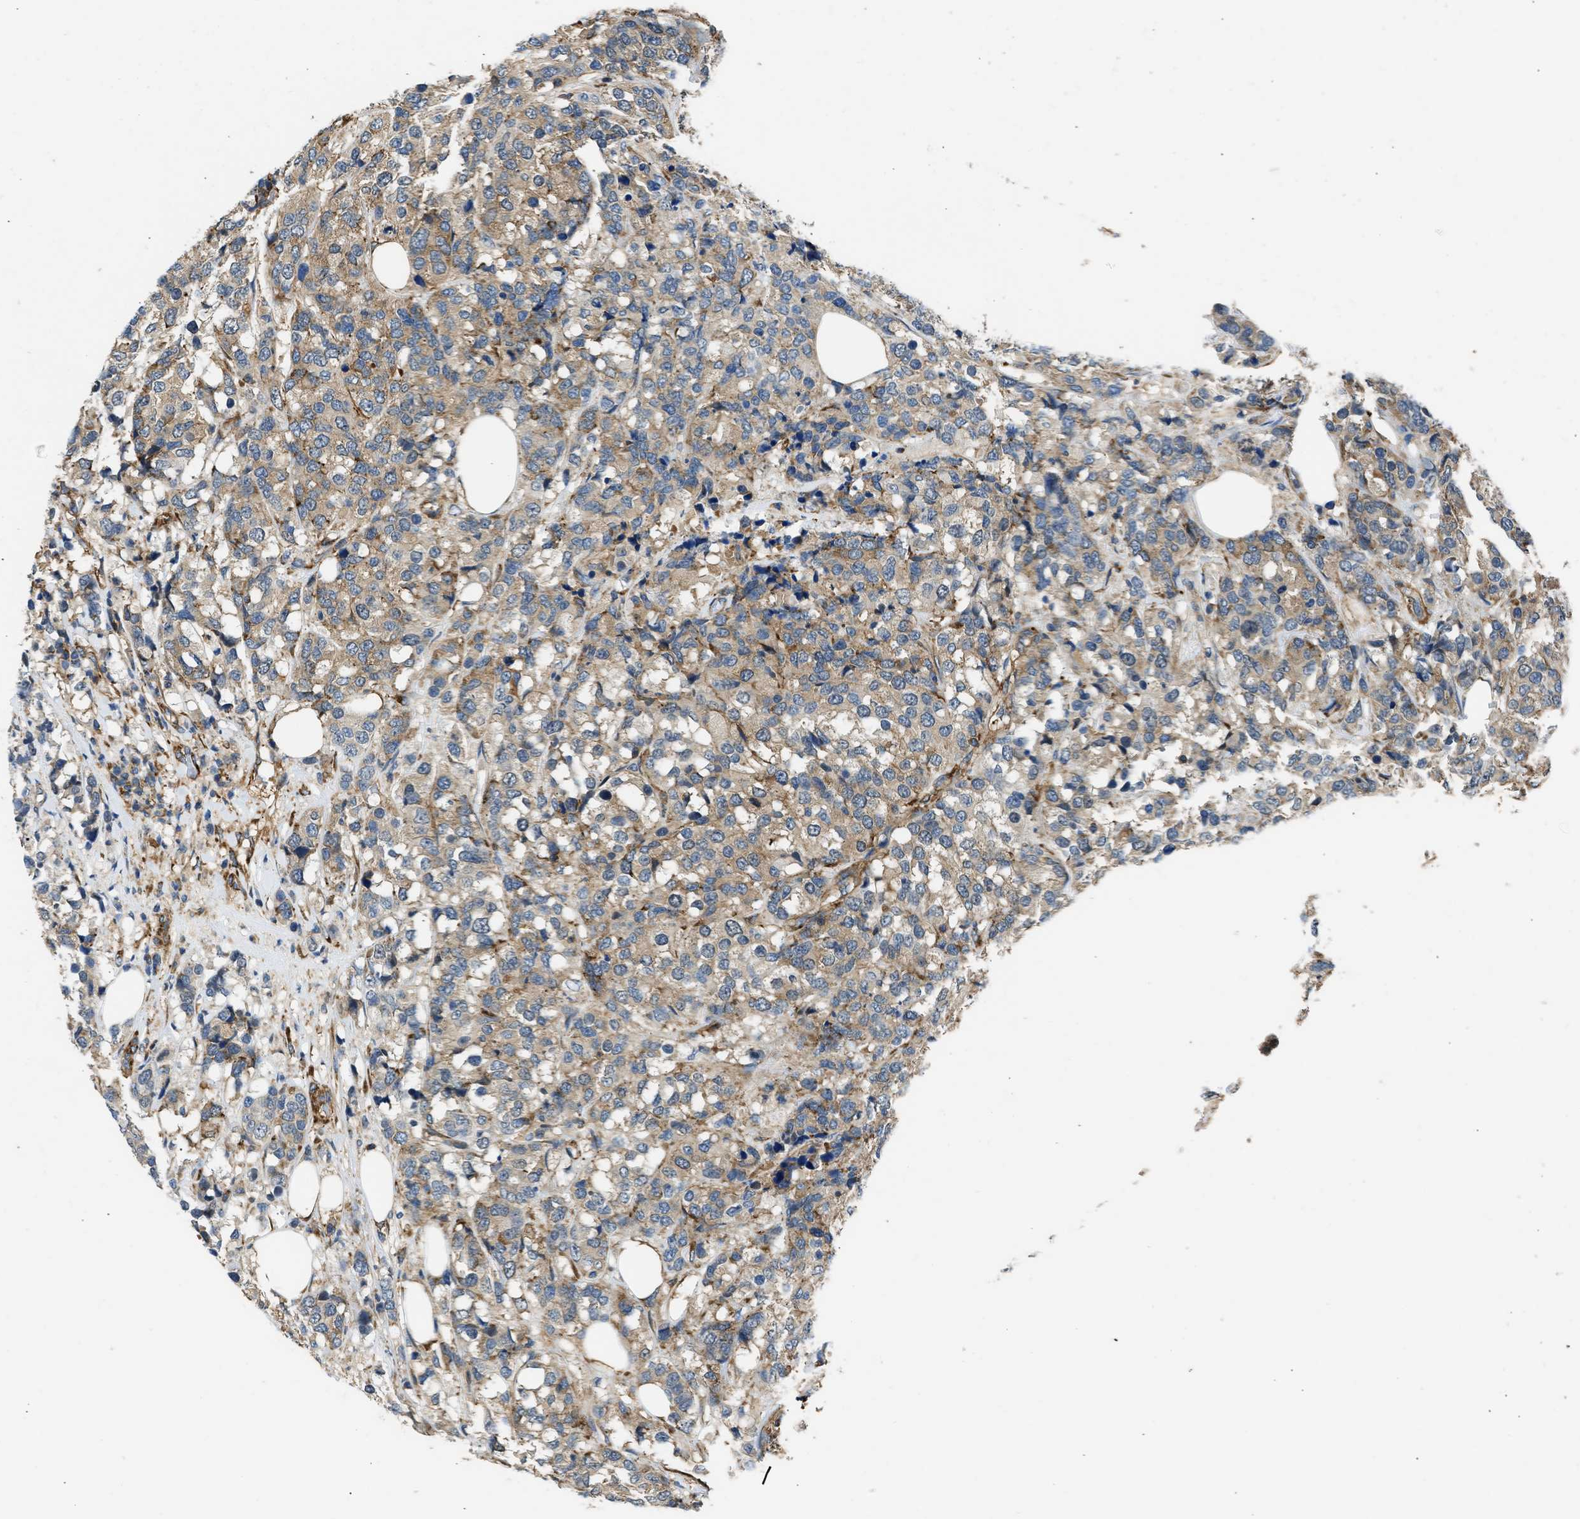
{"staining": {"intensity": "moderate", "quantity": ">75%", "location": "cytoplasmic/membranous"}, "tissue": "breast cancer", "cell_type": "Tumor cells", "image_type": "cancer", "snomed": [{"axis": "morphology", "description": "Lobular carcinoma"}, {"axis": "topography", "description": "Breast"}], "caption": "A photomicrograph of human lobular carcinoma (breast) stained for a protein displays moderate cytoplasmic/membranous brown staining in tumor cells.", "gene": "SEPTIN2", "patient": {"sex": "female", "age": 59}}